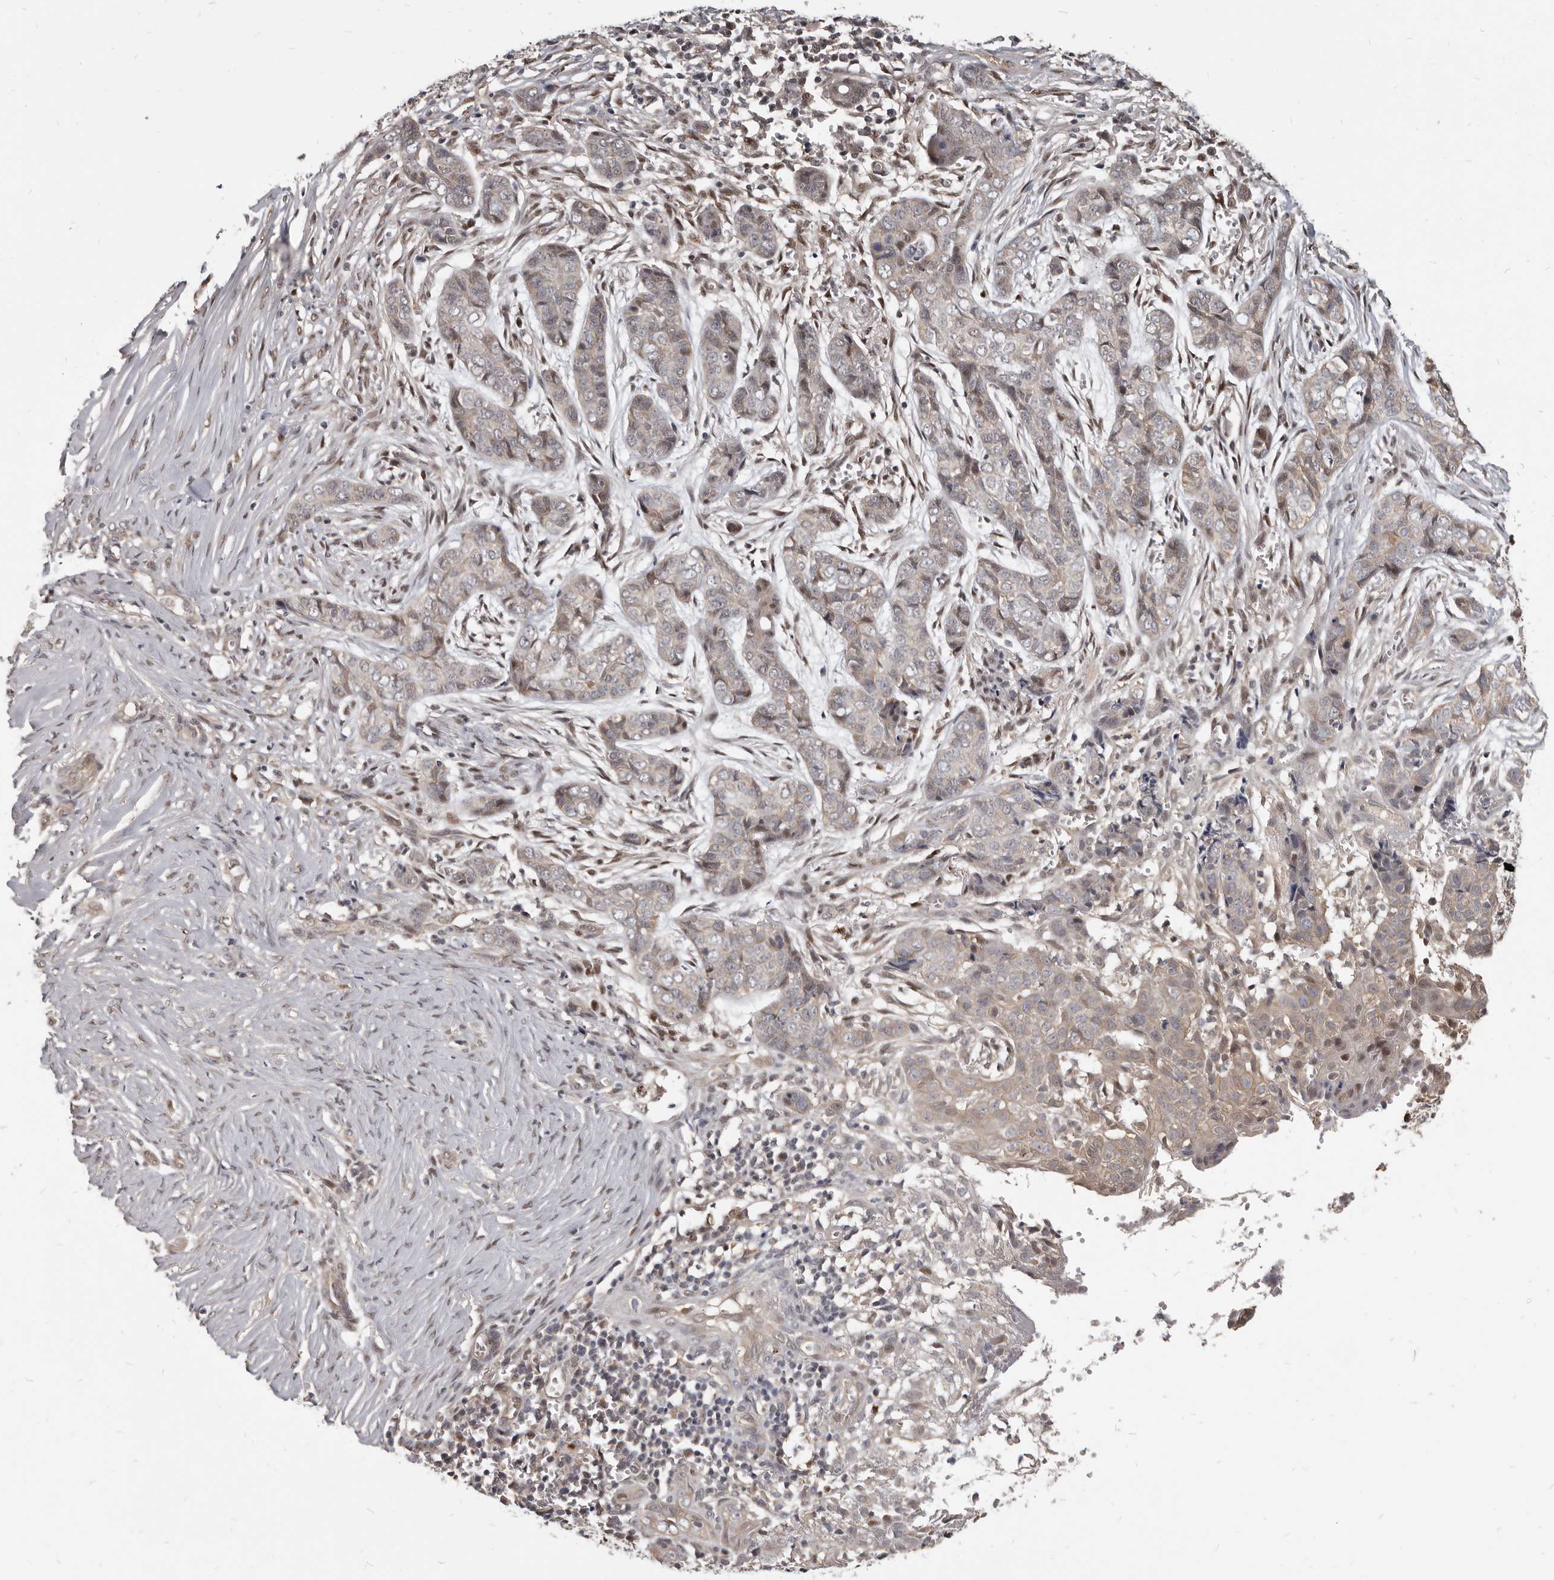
{"staining": {"intensity": "weak", "quantity": "25%-75%", "location": "cytoplasmic/membranous,nuclear"}, "tissue": "skin cancer", "cell_type": "Tumor cells", "image_type": "cancer", "snomed": [{"axis": "morphology", "description": "Basal cell carcinoma"}, {"axis": "topography", "description": "Skin"}], "caption": "Skin basal cell carcinoma stained for a protein (brown) shows weak cytoplasmic/membranous and nuclear positive positivity in approximately 25%-75% of tumor cells.", "gene": "ATF5", "patient": {"sex": "female", "age": 64}}